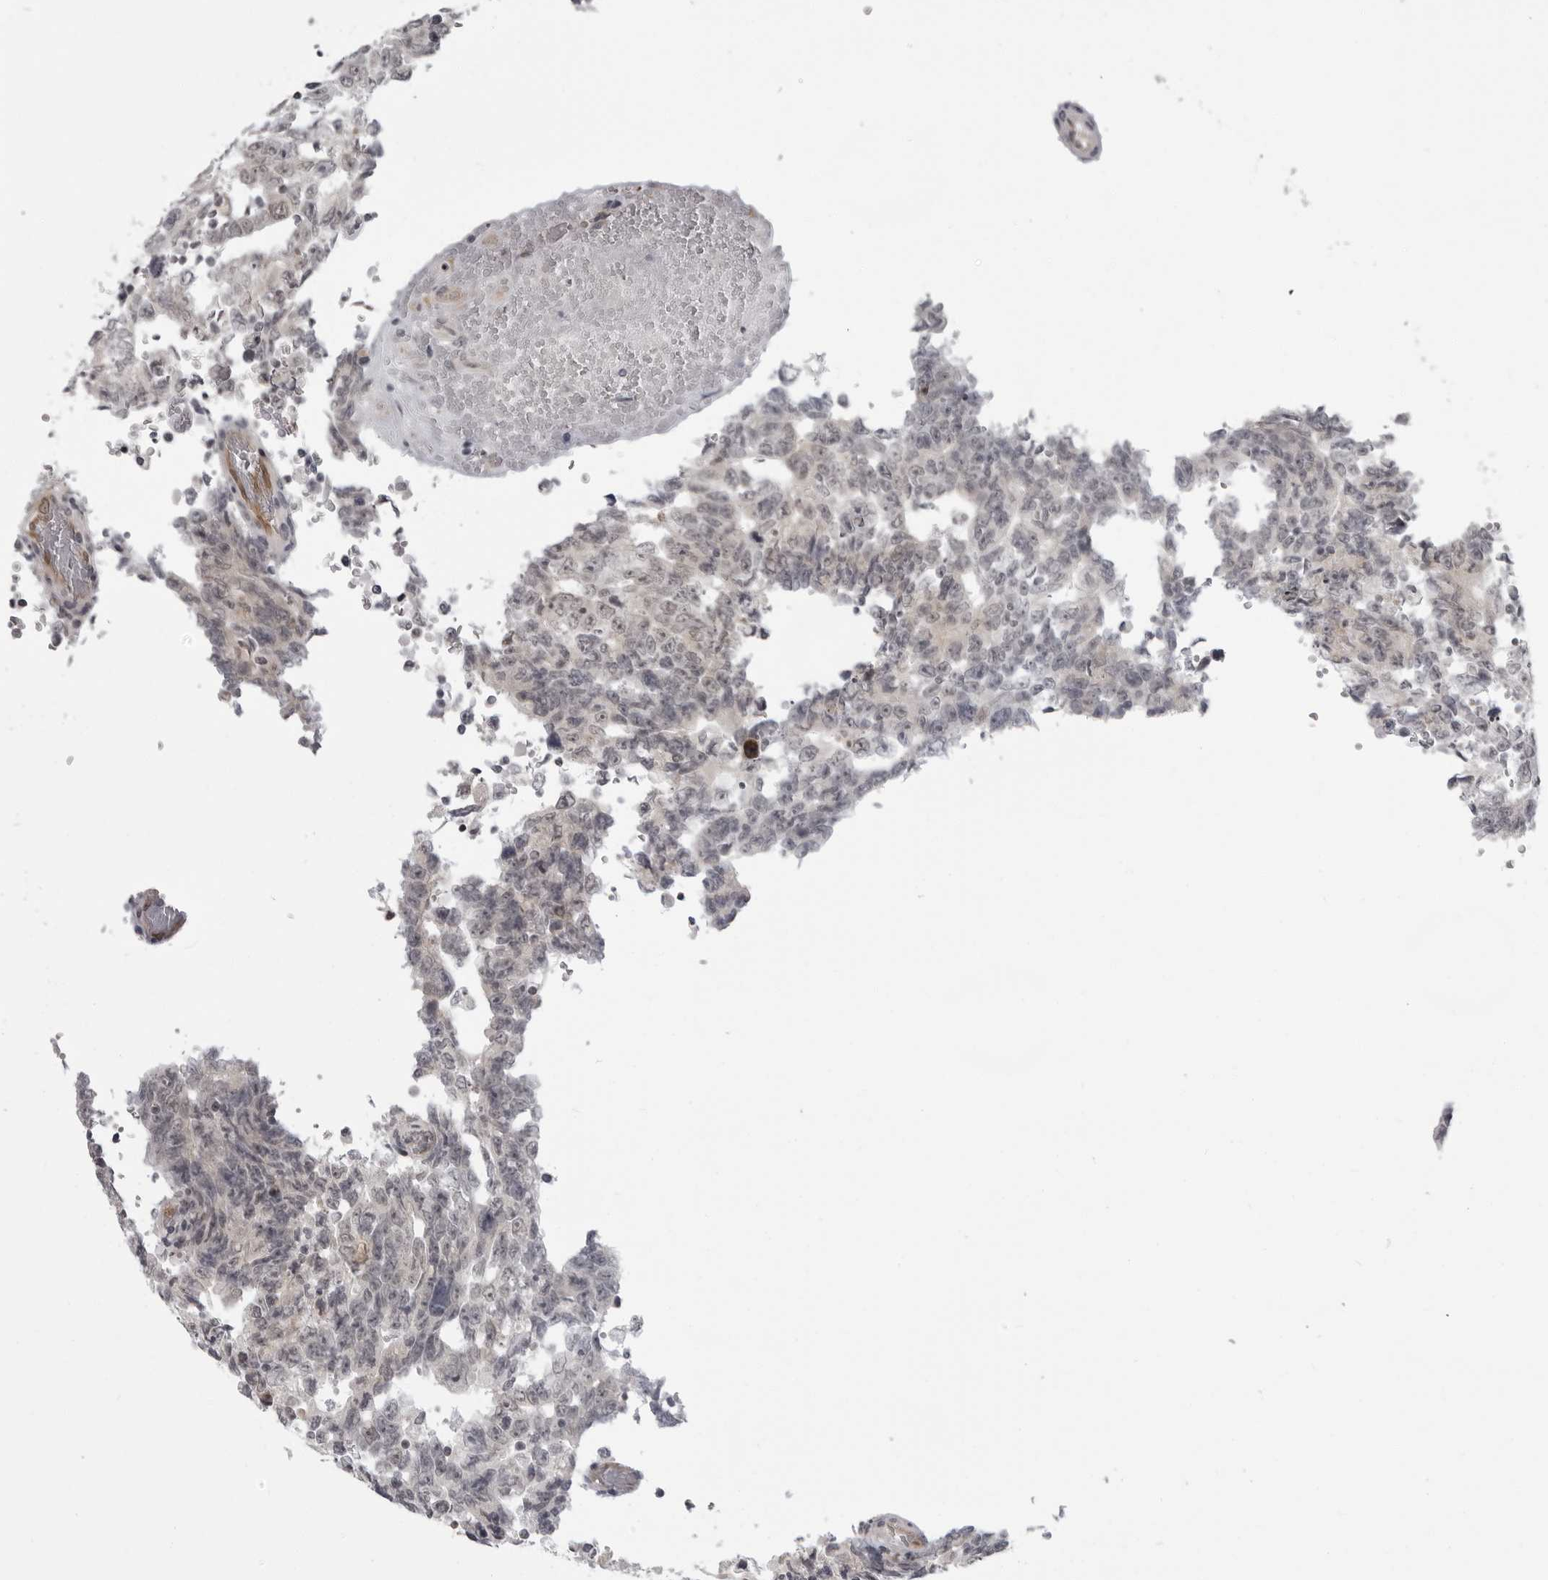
{"staining": {"intensity": "weak", "quantity": "25%-75%", "location": "nuclear"}, "tissue": "testis cancer", "cell_type": "Tumor cells", "image_type": "cancer", "snomed": [{"axis": "morphology", "description": "Carcinoma, Embryonal, NOS"}, {"axis": "topography", "description": "Testis"}], "caption": "This is a photomicrograph of immunohistochemistry staining of embryonal carcinoma (testis), which shows weak positivity in the nuclear of tumor cells.", "gene": "MAPK12", "patient": {"sex": "male", "age": 26}}